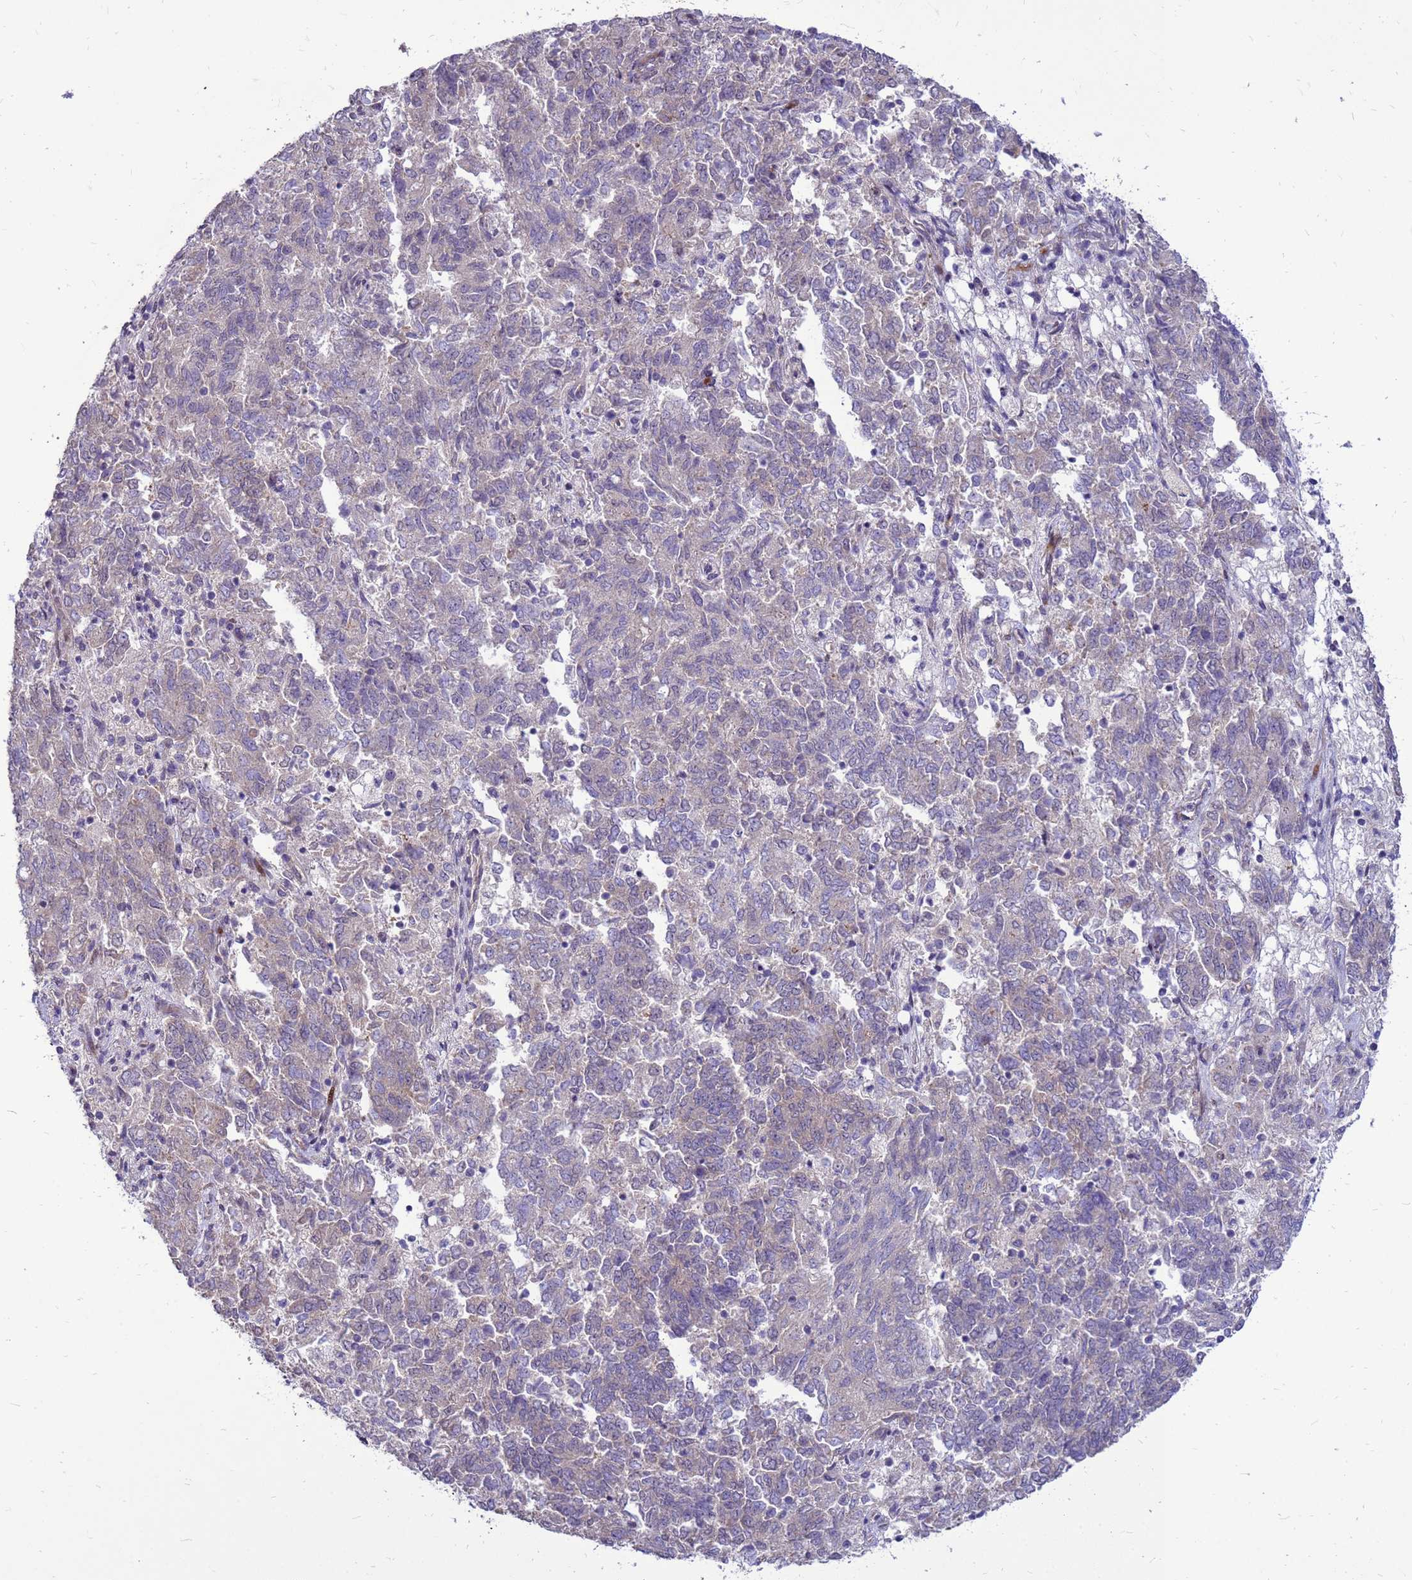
{"staining": {"intensity": "weak", "quantity": "<25%", "location": "cytoplasmic/membranous"}, "tissue": "endometrial cancer", "cell_type": "Tumor cells", "image_type": "cancer", "snomed": [{"axis": "morphology", "description": "Adenocarcinoma, NOS"}, {"axis": "topography", "description": "Endometrium"}], "caption": "High power microscopy histopathology image of an immunohistochemistry (IHC) photomicrograph of endometrial cancer, revealing no significant staining in tumor cells.", "gene": "RSPO1", "patient": {"sex": "female", "age": 80}}